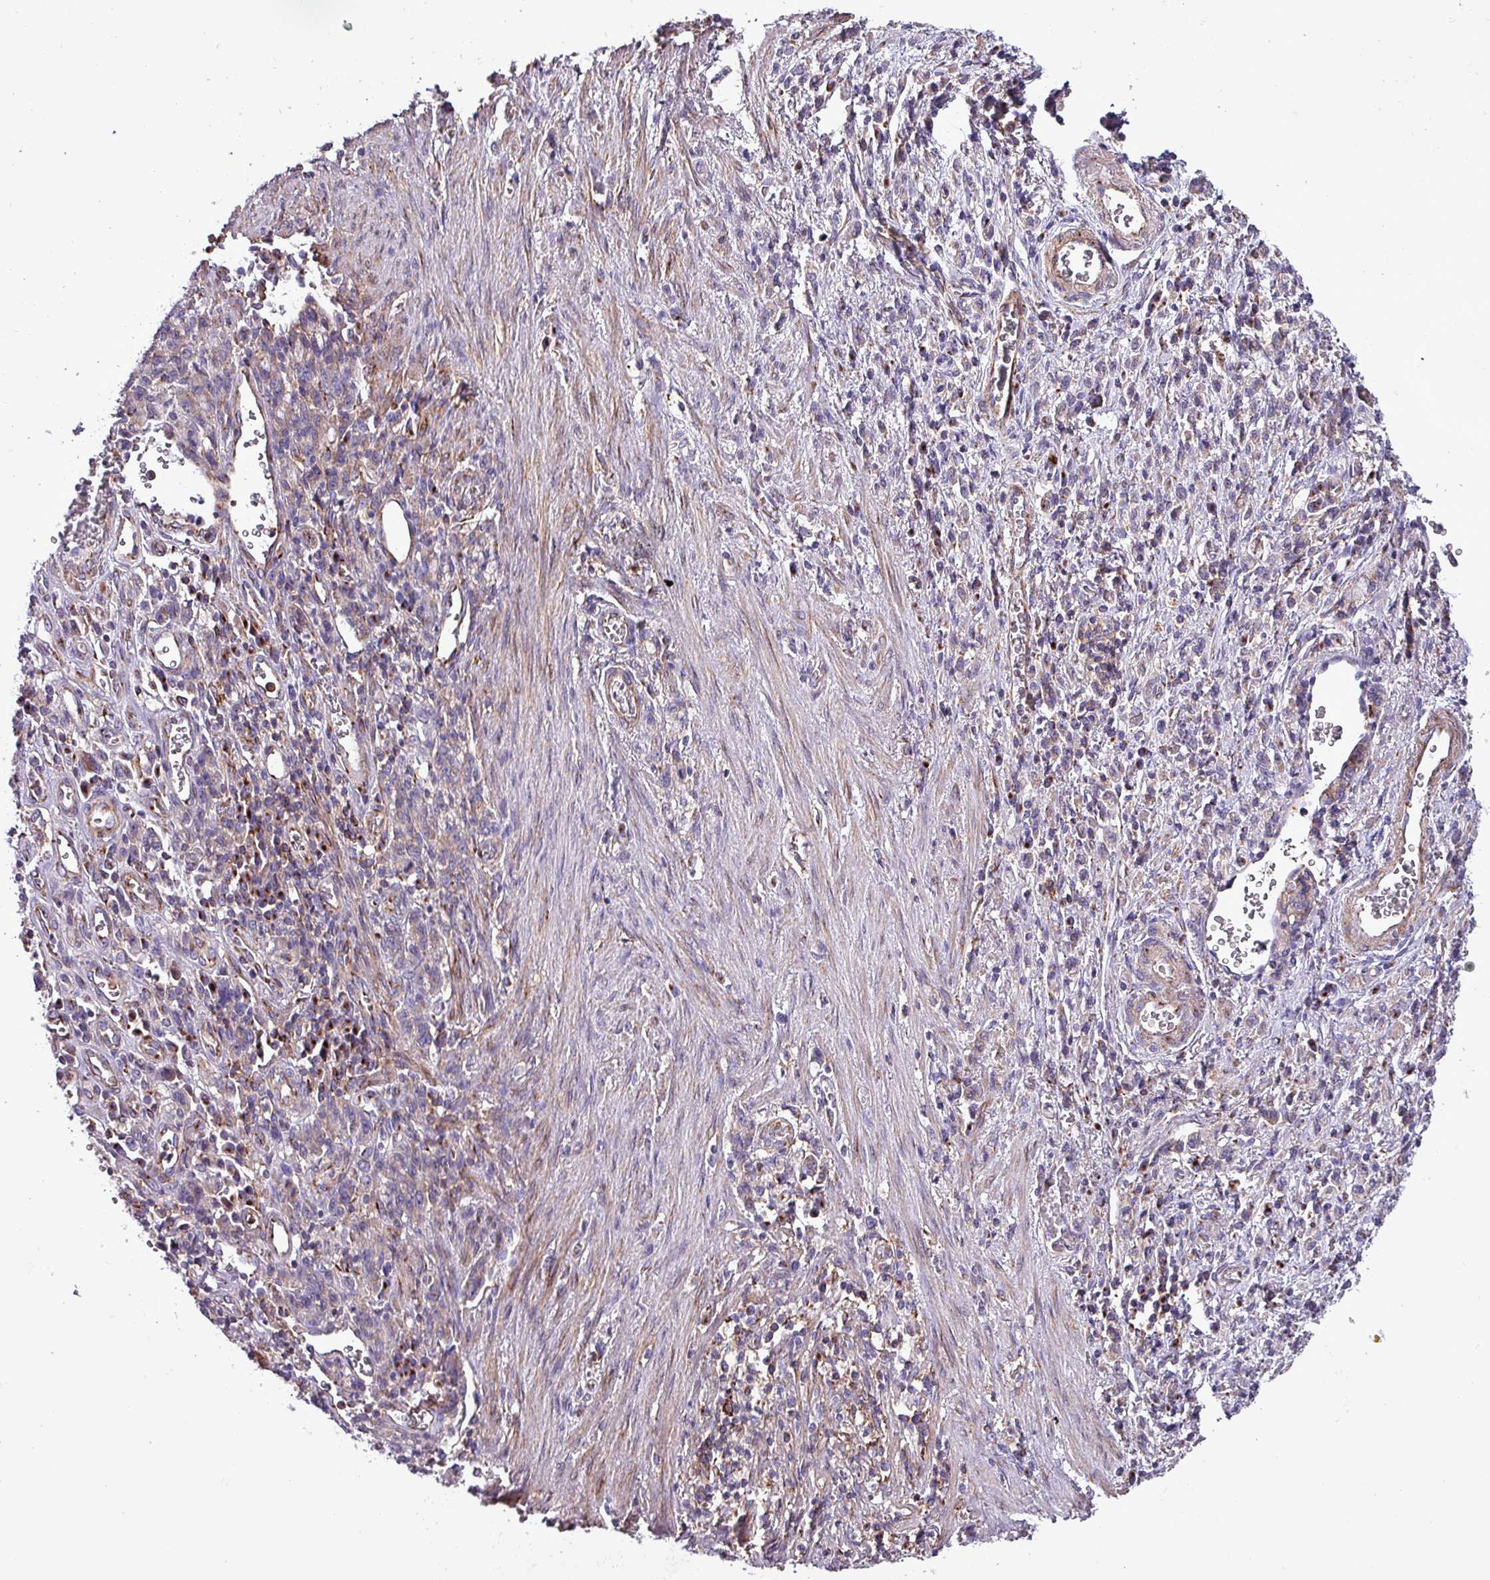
{"staining": {"intensity": "negative", "quantity": "none", "location": "none"}, "tissue": "stomach cancer", "cell_type": "Tumor cells", "image_type": "cancer", "snomed": [{"axis": "morphology", "description": "Adenocarcinoma, NOS"}, {"axis": "topography", "description": "Stomach"}], "caption": "An IHC image of stomach cancer is shown. There is no staining in tumor cells of stomach cancer. (DAB IHC with hematoxylin counter stain).", "gene": "VAMP4", "patient": {"sex": "male", "age": 77}}